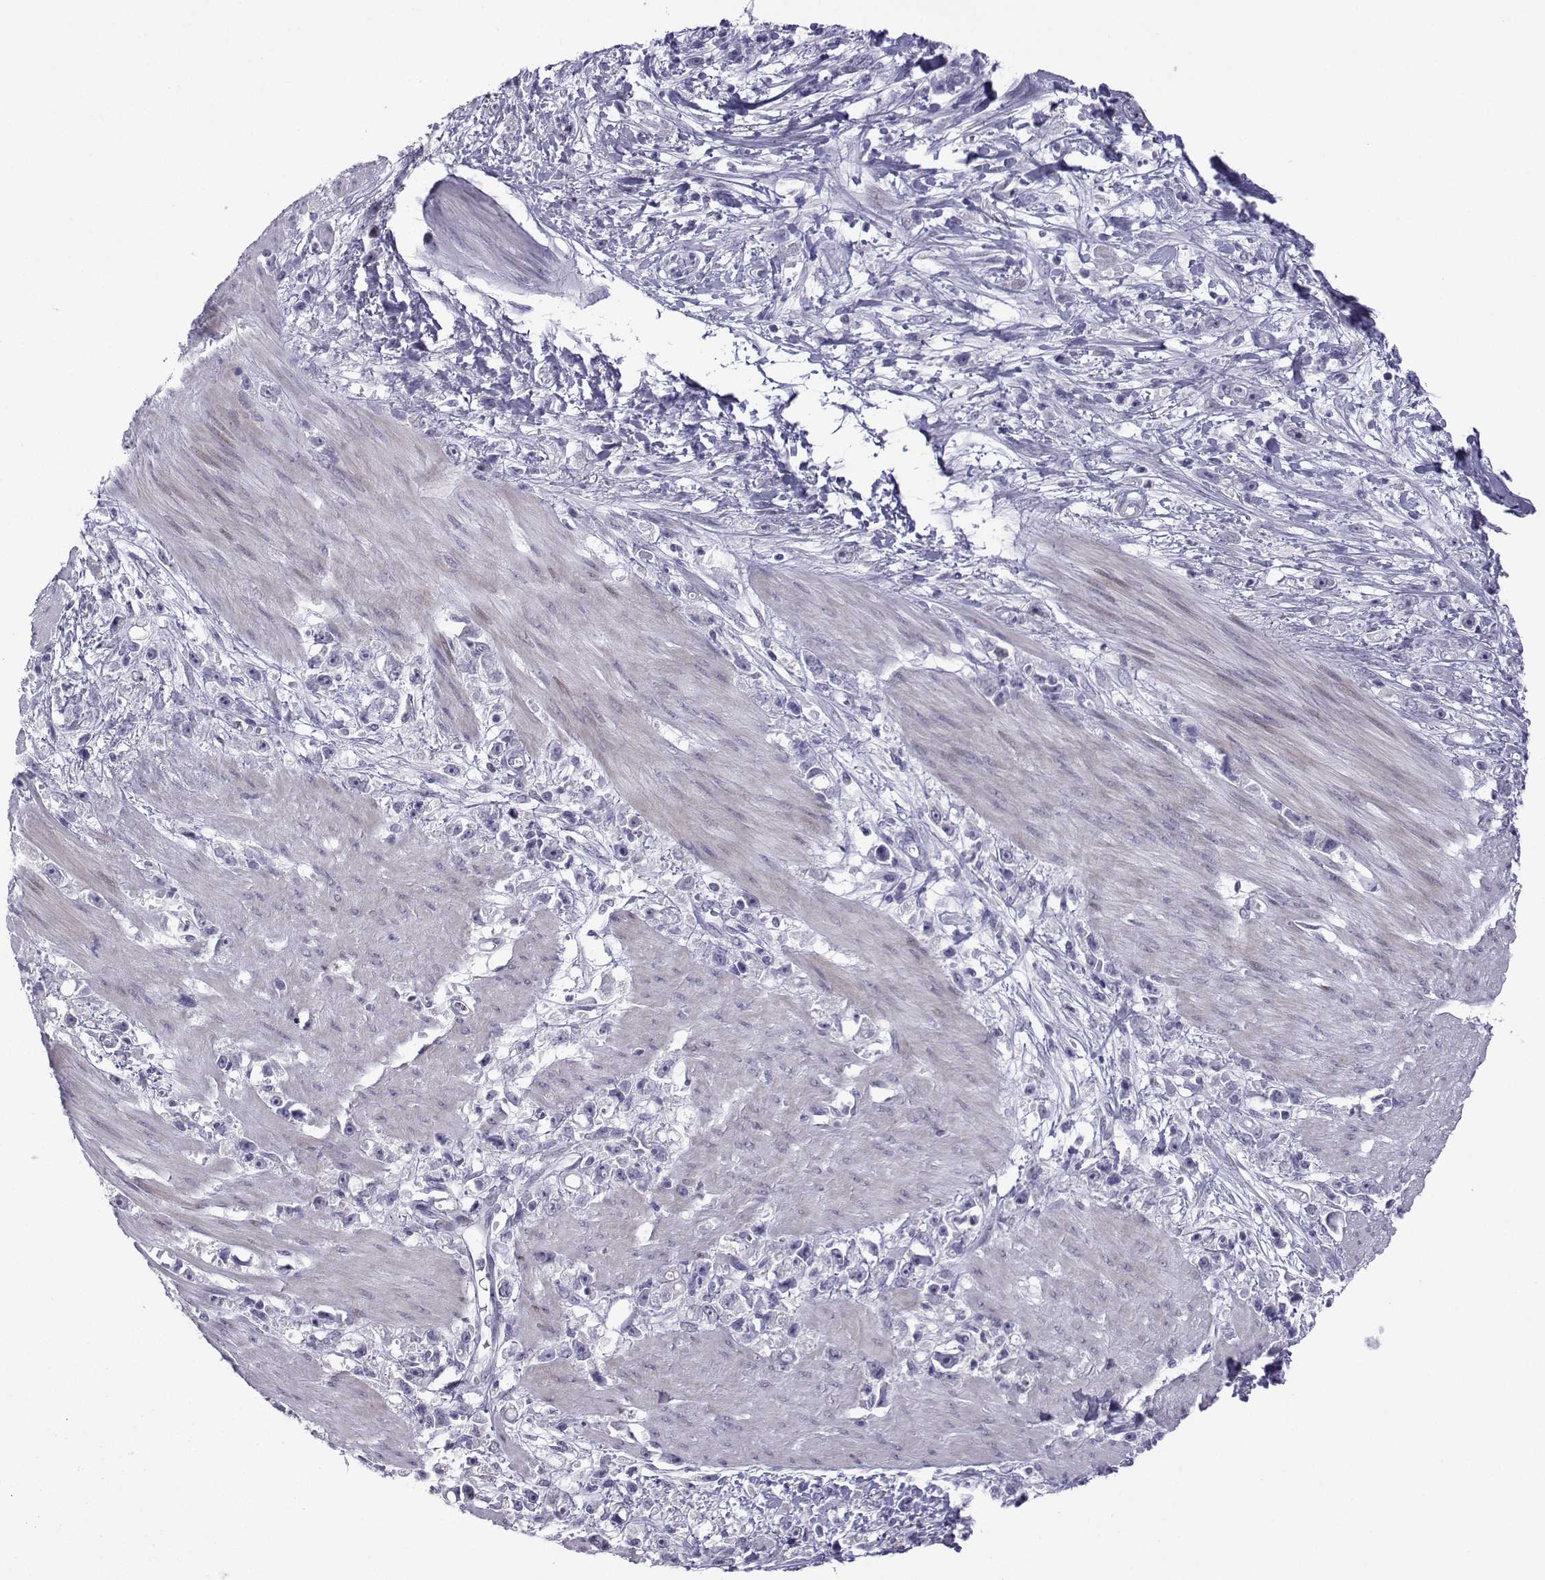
{"staining": {"intensity": "negative", "quantity": "none", "location": "none"}, "tissue": "stomach cancer", "cell_type": "Tumor cells", "image_type": "cancer", "snomed": [{"axis": "morphology", "description": "Adenocarcinoma, NOS"}, {"axis": "topography", "description": "Stomach"}], "caption": "DAB (3,3'-diaminobenzidine) immunohistochemical staining of human stomach cancer (adenocarcinoma) shows no significant expression in tumor cells.", "gene": "CFAP70", "patient": {"sex": "female", "age": 59}}